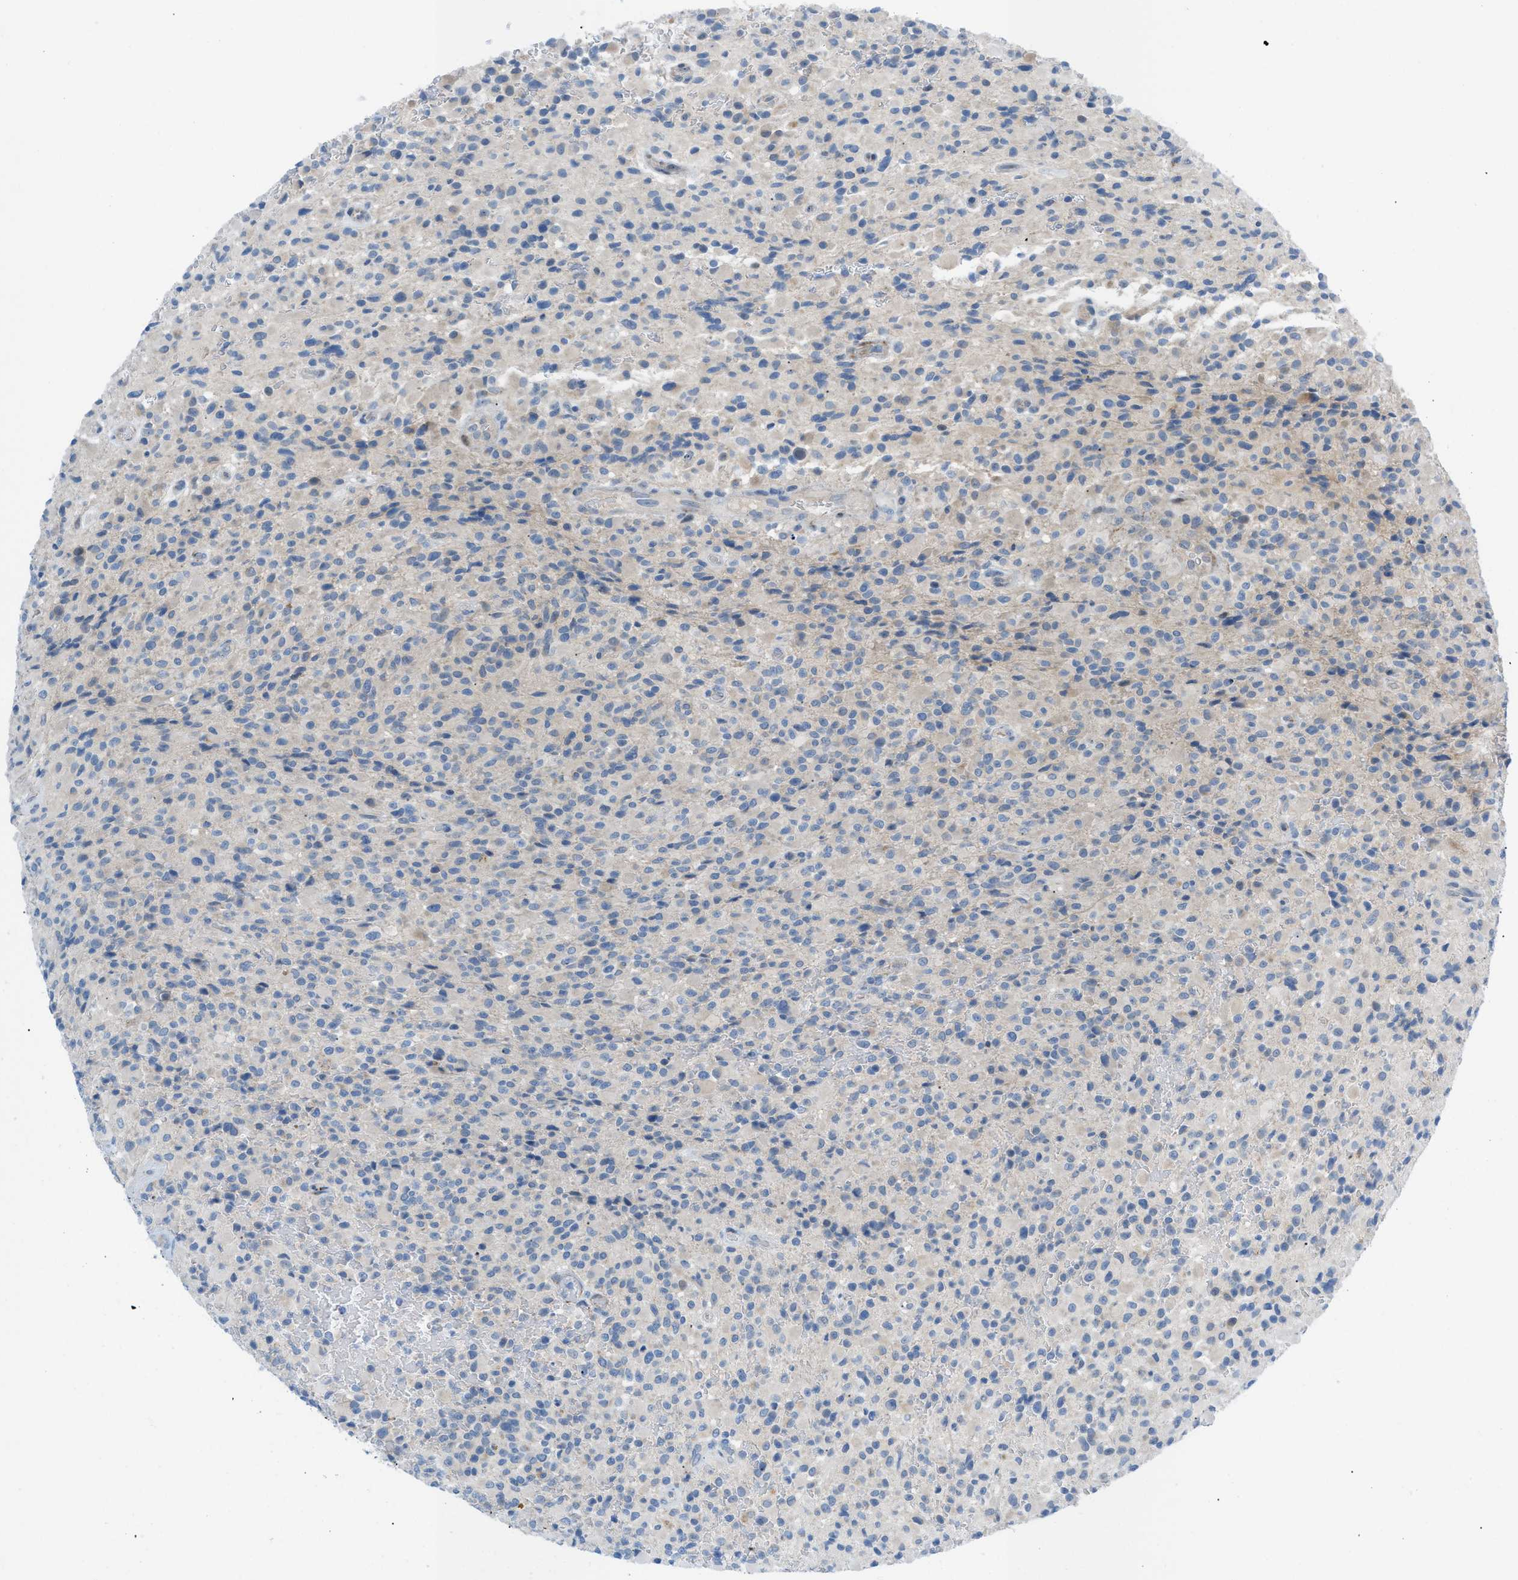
{"staining": {"intensity": "weak", "quantity": "<25%", "location": "cytoplasmic/membranous"}, "tissue": "glioma", "cell_type": "Tumor cells", "image_type": "cancer", "snomed": [{"axis": "morphology", "description": "Glioma, malignant, High grade"}, {"axis": "topography", "description": "Brain"}], "caption": "Immunohistochemical staining of human glioma reveals no significant positivity in tumor cells. The staining is performed using DAB brown chromogen with nuclei counter-stained in using hematoxylin.", "gene": "RBBP9", "patient": {"sex": "male", "age": 71}}